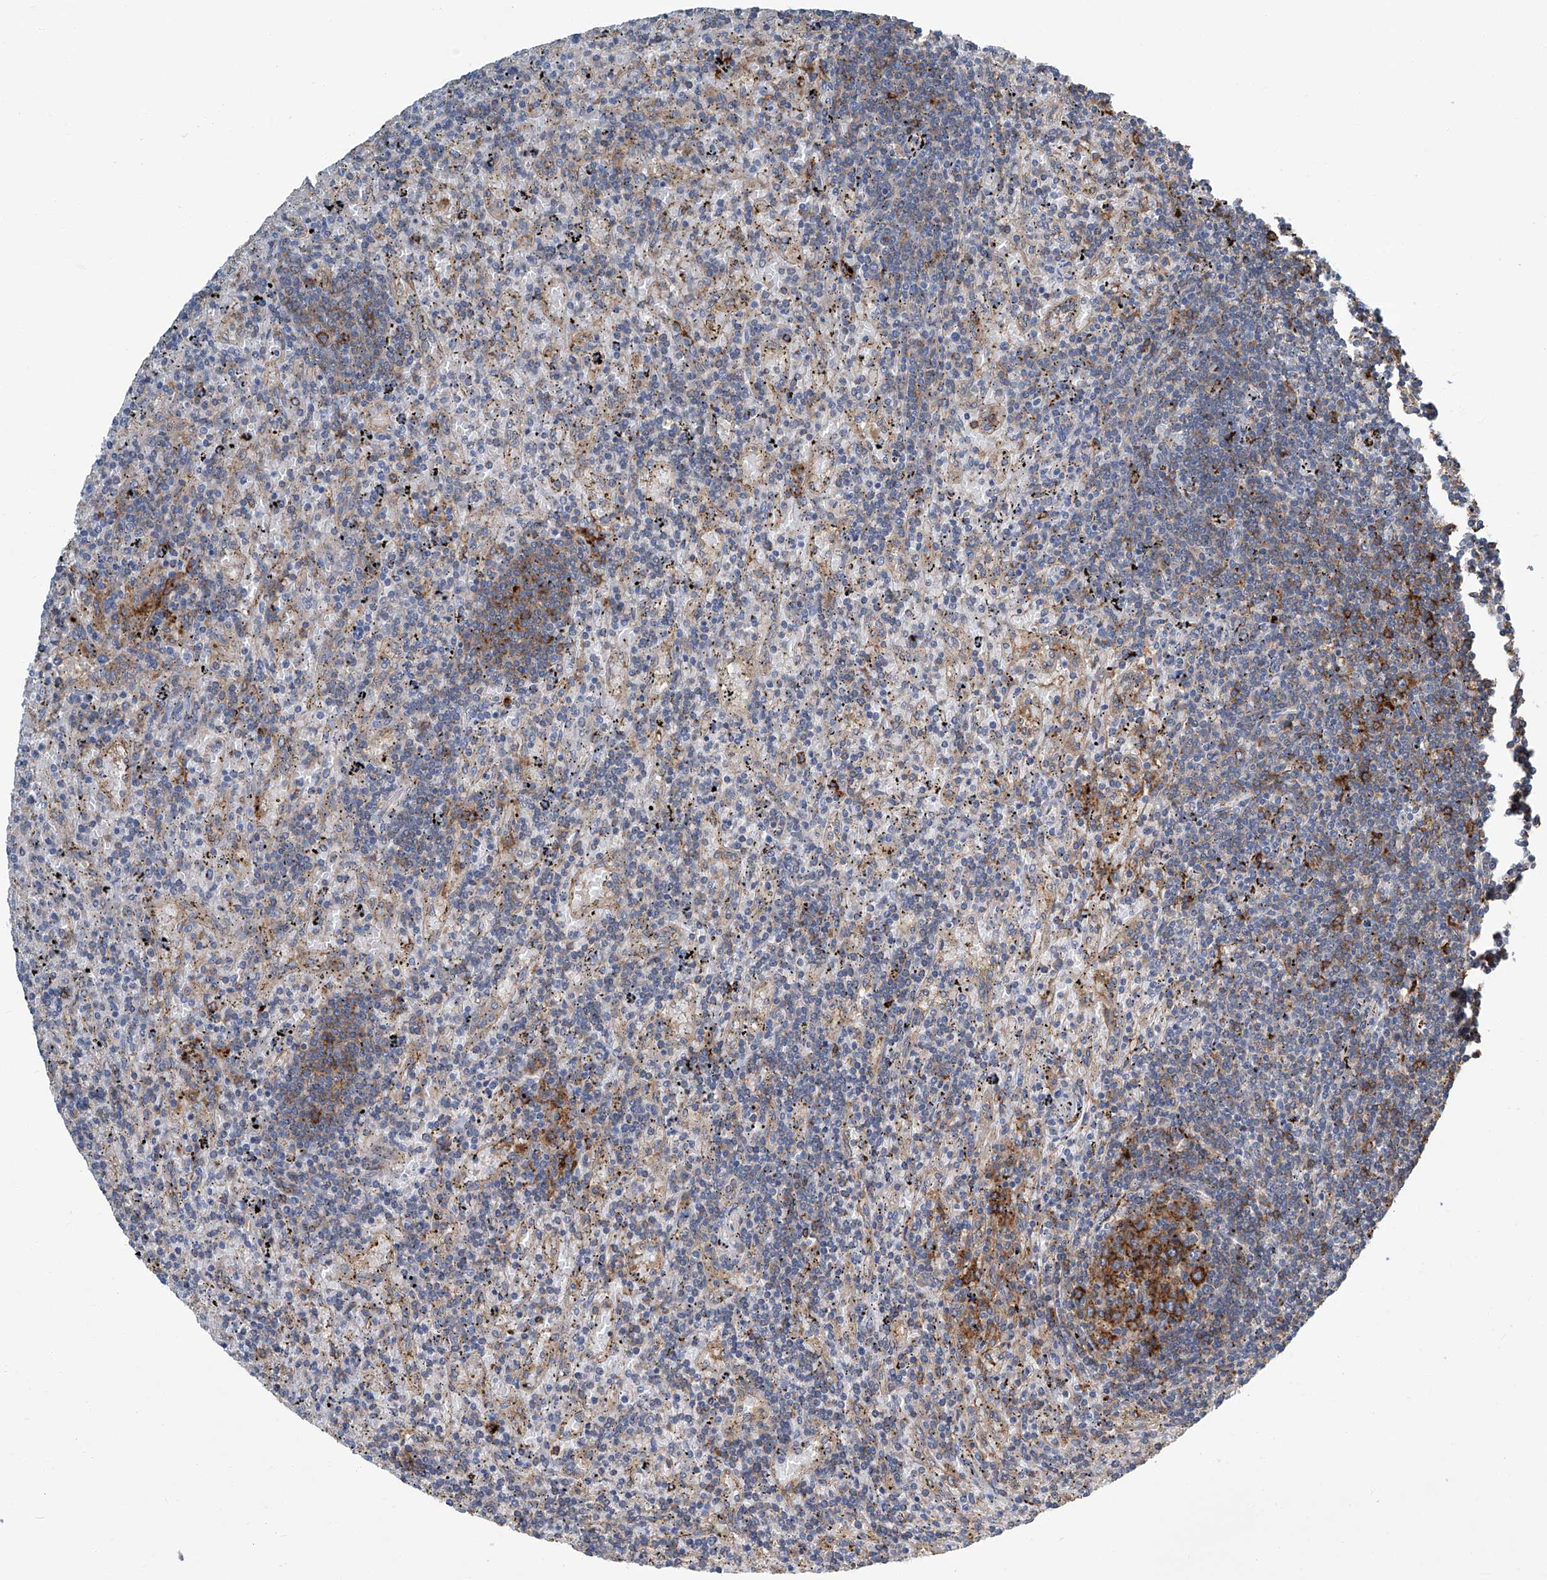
{"staining": {"intensity": "strong", "quantity": "<25%", "location": "cytoplasmic/membranous"}, "tissue": "lymphoma", "cell_type": "Tumor cells", "image_type": "cancer", "snomed": [{"axis": "morphology", "description": "Malignant lymphoma, non-Hodgkin's type, Low grade"}, {"axis": "topography", "description": "Spleen"}], "caption": "DAB immunohistochemical staining of low-grade malignant lymphoma, non-Hodgkin's type shows strong cytoplasmic/membranous protein positivity in about <25% of tumor cells. (DAB (3,3'-diaminobenzidine) = brown stain, brightfield microscopy at high magnification).", "gene": "FAM167A", "patient": {"sex": "male", "age": 76}}